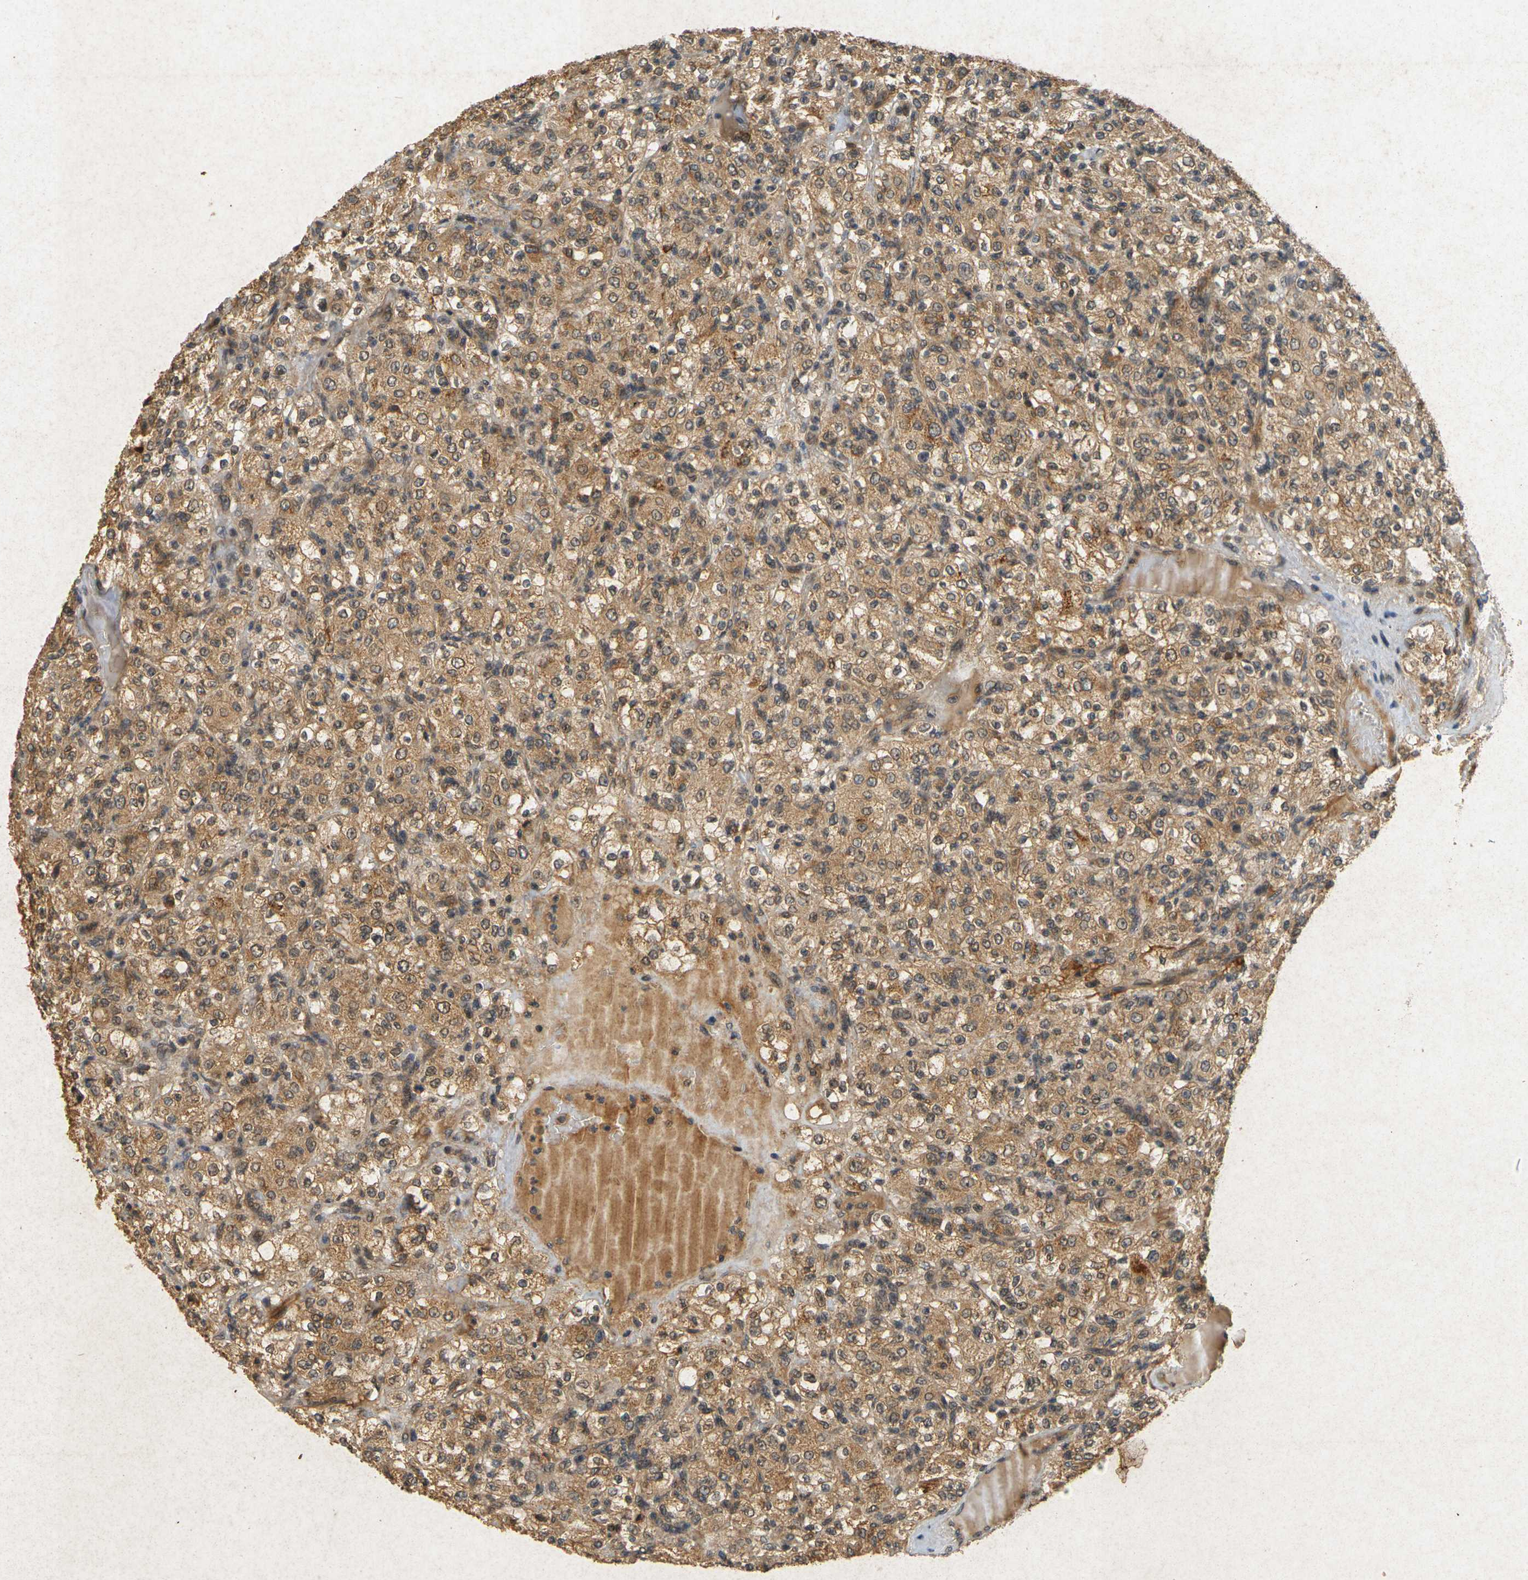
{"staining": {"intensity": "moderate", "quantity": ">75%", "location": "cytoplasmic/membranous"}, "tissue": "renal cancer", "cell_type": "Tumor cells", "image_type": "cancer", "snomed": [{"axis": "morphology", "description": "Normal tissue, NOS"}, {"axis": "morphology", "description": "Adenocarcinoma, NOS"}, {"axis": "topography", "description": "Kidney"}], "caption": "Protein positivity by IHC displays moderate cytoplasmic/membranous expression in about >75% of tumor cells in renal cancer.", "gene": "ERN1", "patient": {"sex": "female", "age": 72}}